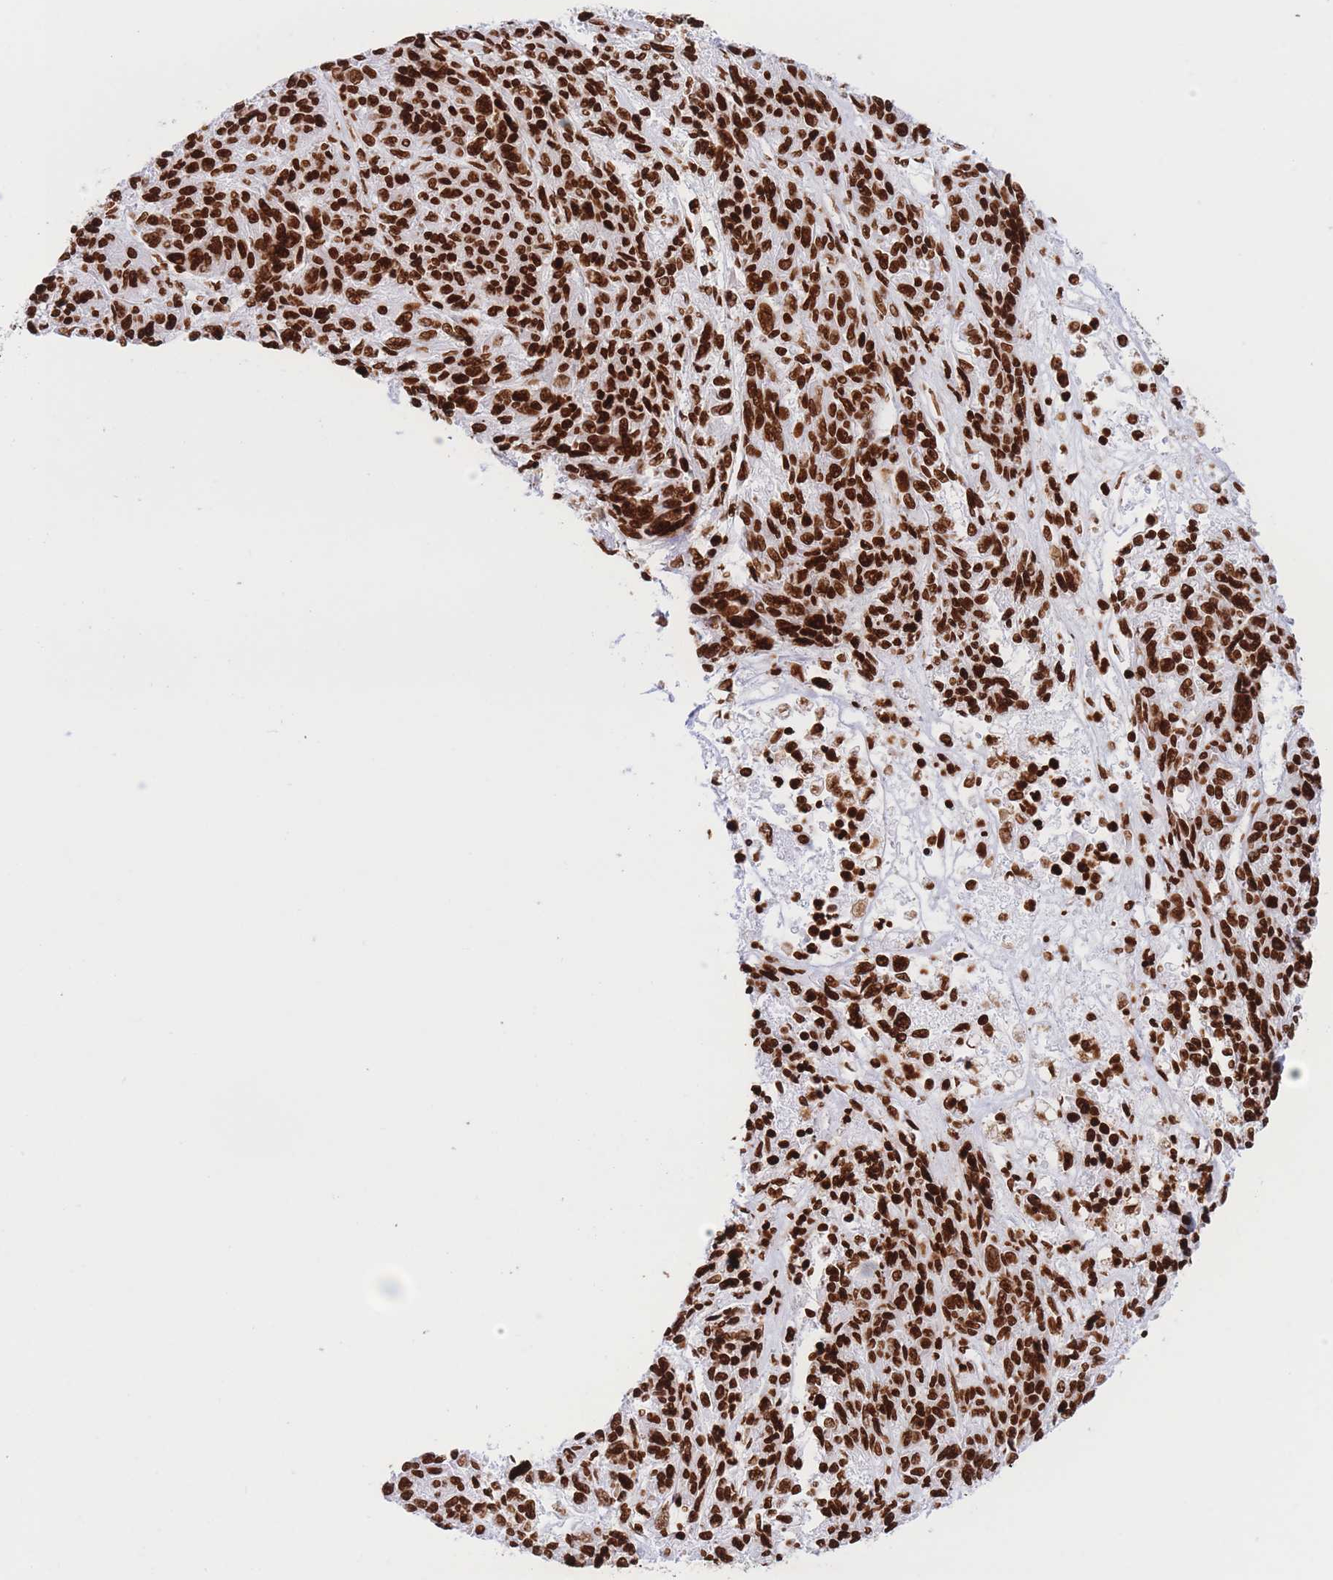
{"staining": {"intensity": "strong", "quantity": ">75%", "location": "nuclear"}, "tissue": "melanoma", "cell_type": "Tumor cells", "image_type": "cancer", "snomed": [{"axis": "morphology", "description": "Malignant melanoma, NOS"}, {"axis": "topography", "description": "Skin"}], "caption": "An immunohistochemistry (IHC) photomicrograph of tumor tissue is shown. Protein staining in brown labels strong nuclear positivity in melanoma within tumor cells.", "gene": "H2BC11", "patient": {"sex": "male", "age": 53}}